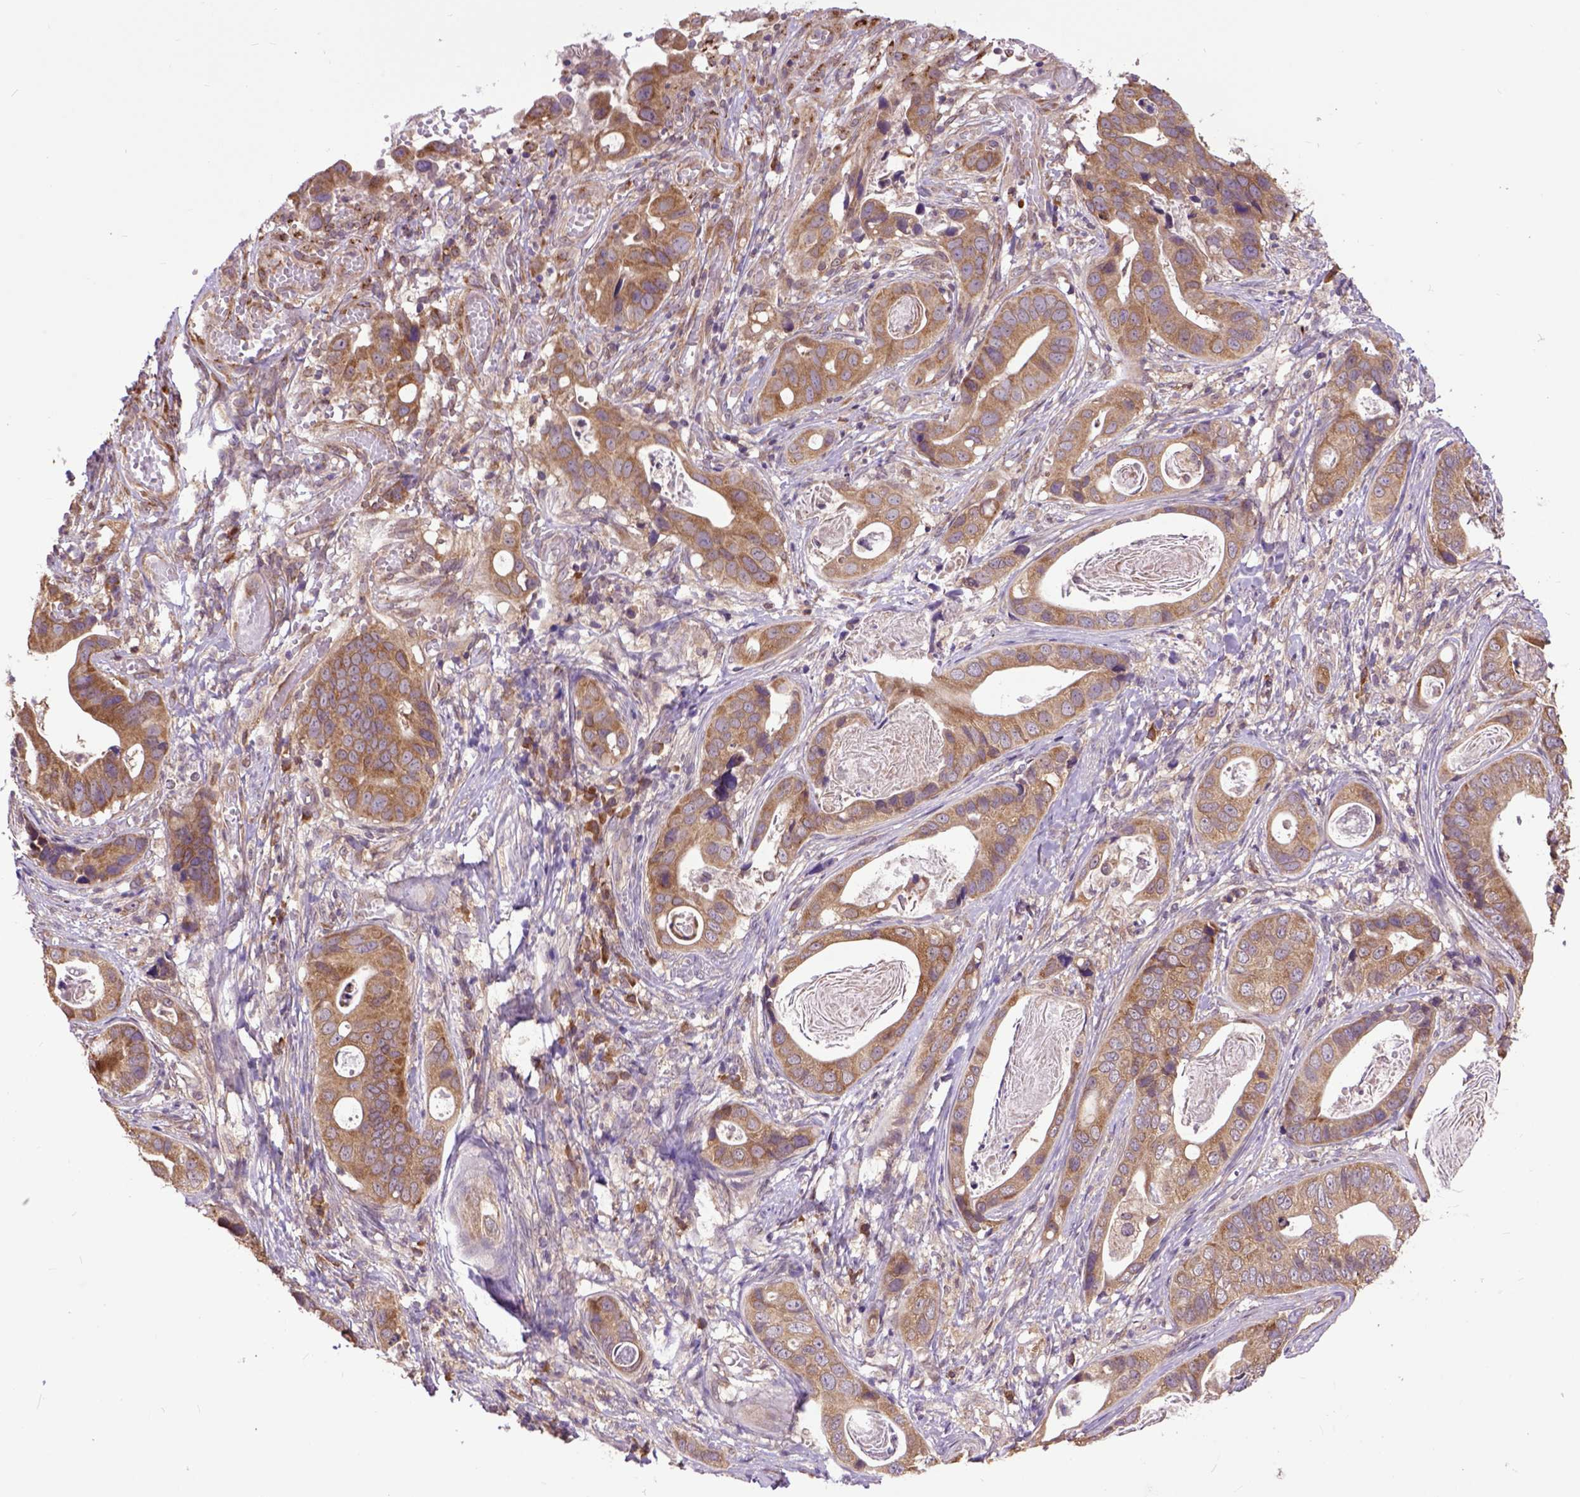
{"staining": {"intensity": "moderate", "quantity": ">75%", "location": "cytoplasmic/membranous"}, "tissue": "stomach cancer", "cell_type": "Tumor cells", "image_type": "cancer", "snomed": [{"axis": "morphology", "description": "Adenocarcinoma, NOS"}, {"axis": "topography", "description": "Stomach"}], "caption": "Stomach adenocarcinoma tissue shows moderate cytoplasmic/membranous staining in approximately >75% of tumor cells, visualized by immunohistochemistry.", "gene": "ARL1", "patient": {"sex": "male", "age": 84}}